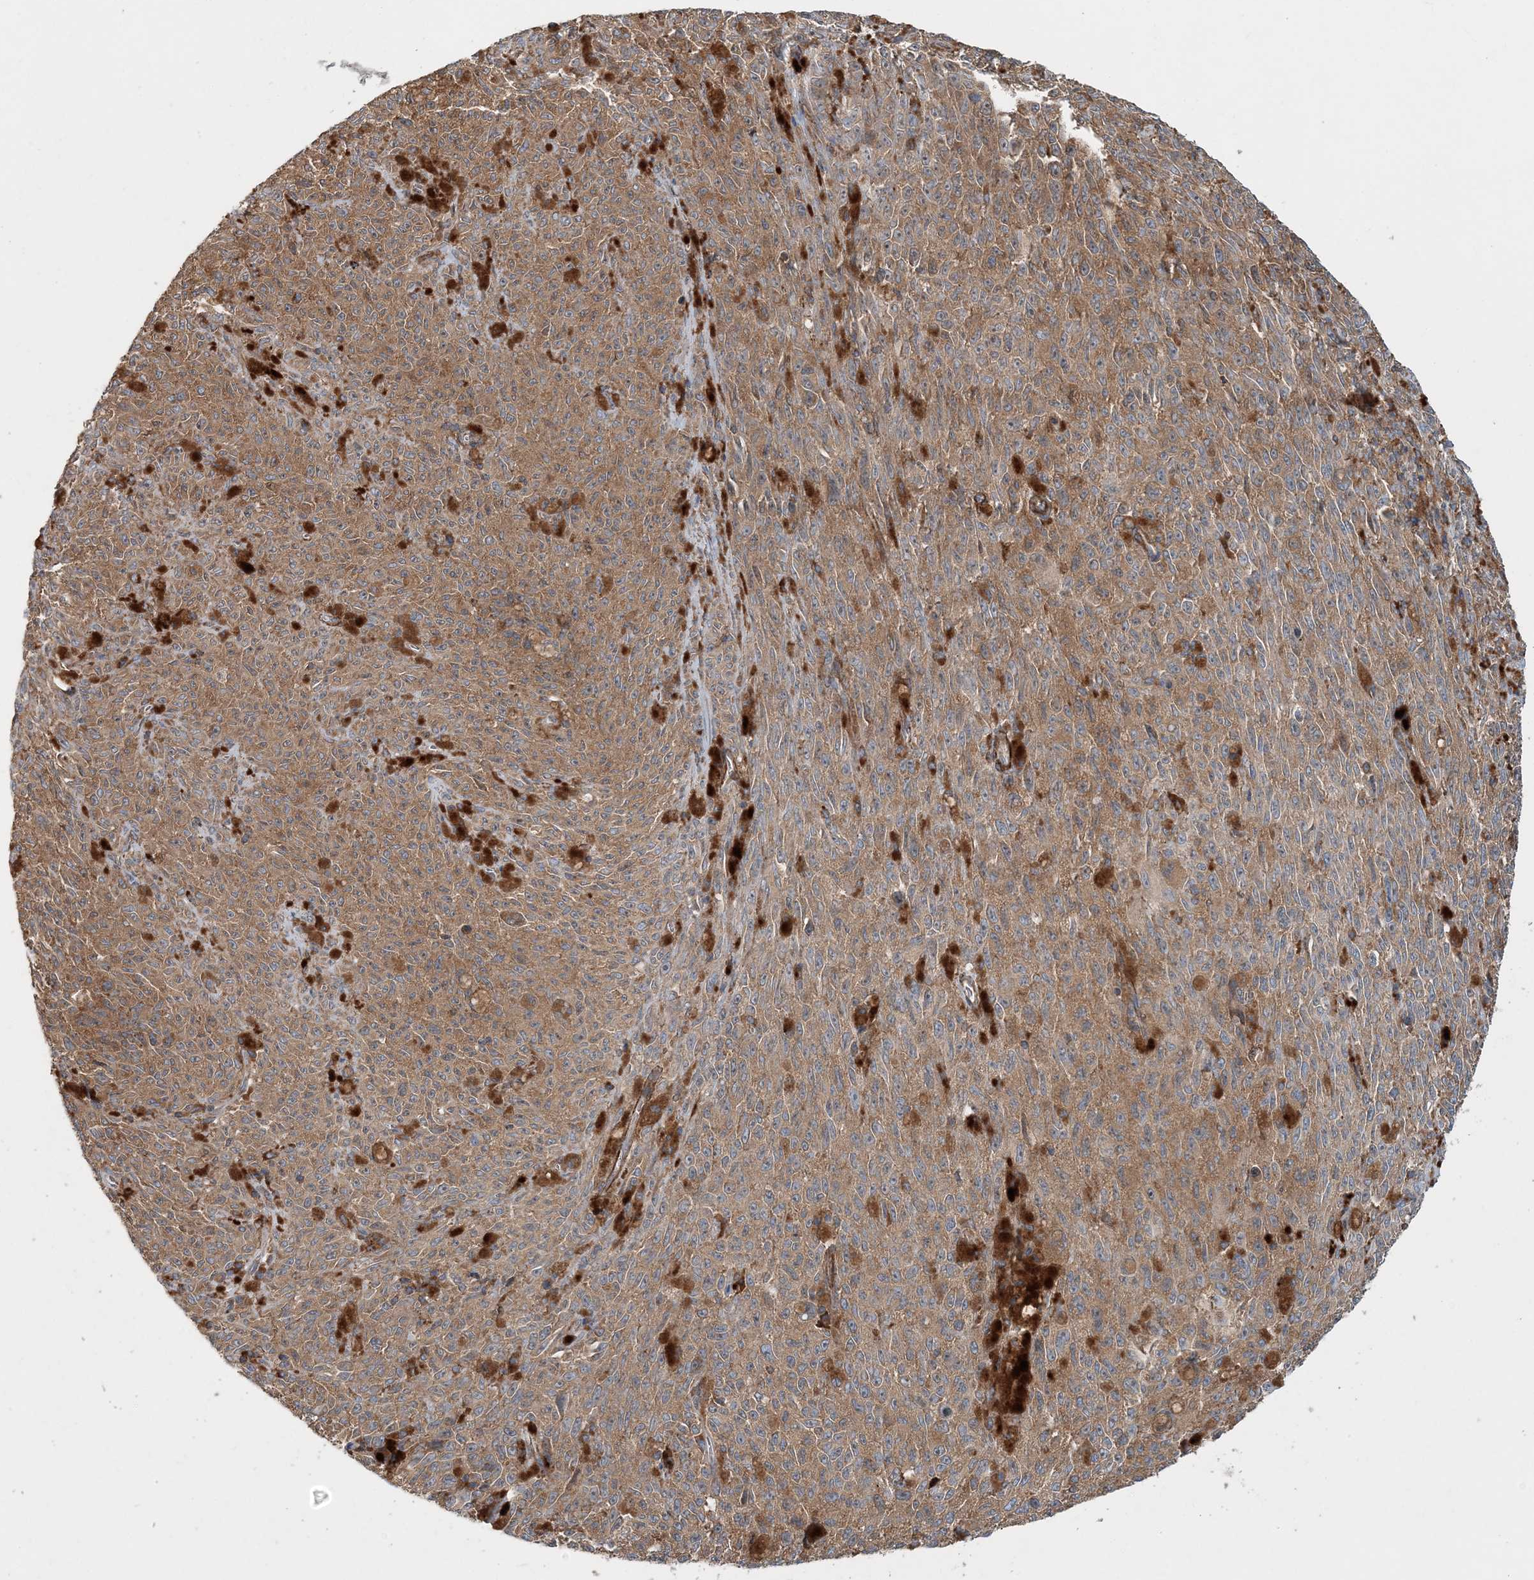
{"staining": {"intensity": "moderate", "quantity": ">75%", "location": "cytoplasmic/membranous"}, "tissue": "melanoma", "cell_type": "Tumor cells", "image_type": "cancer", "snomed": [{"axis": "morphology", "description": "Malignant melanoma, NOS"}, {"axis": "topography", "description": "Skin"}], "caption": "Immunohistochemistry (IHC) image of neoplastic tissue: malignant melanoma stained using IHC displays medium levels of moderate protein expression localized specifically in the cytoplasmic/membranous of tumor cells, appearing as a cytoplasmic/membranous brown color.", "gene": "TTI1", "patient": {"sex": "female", "age": 82}}